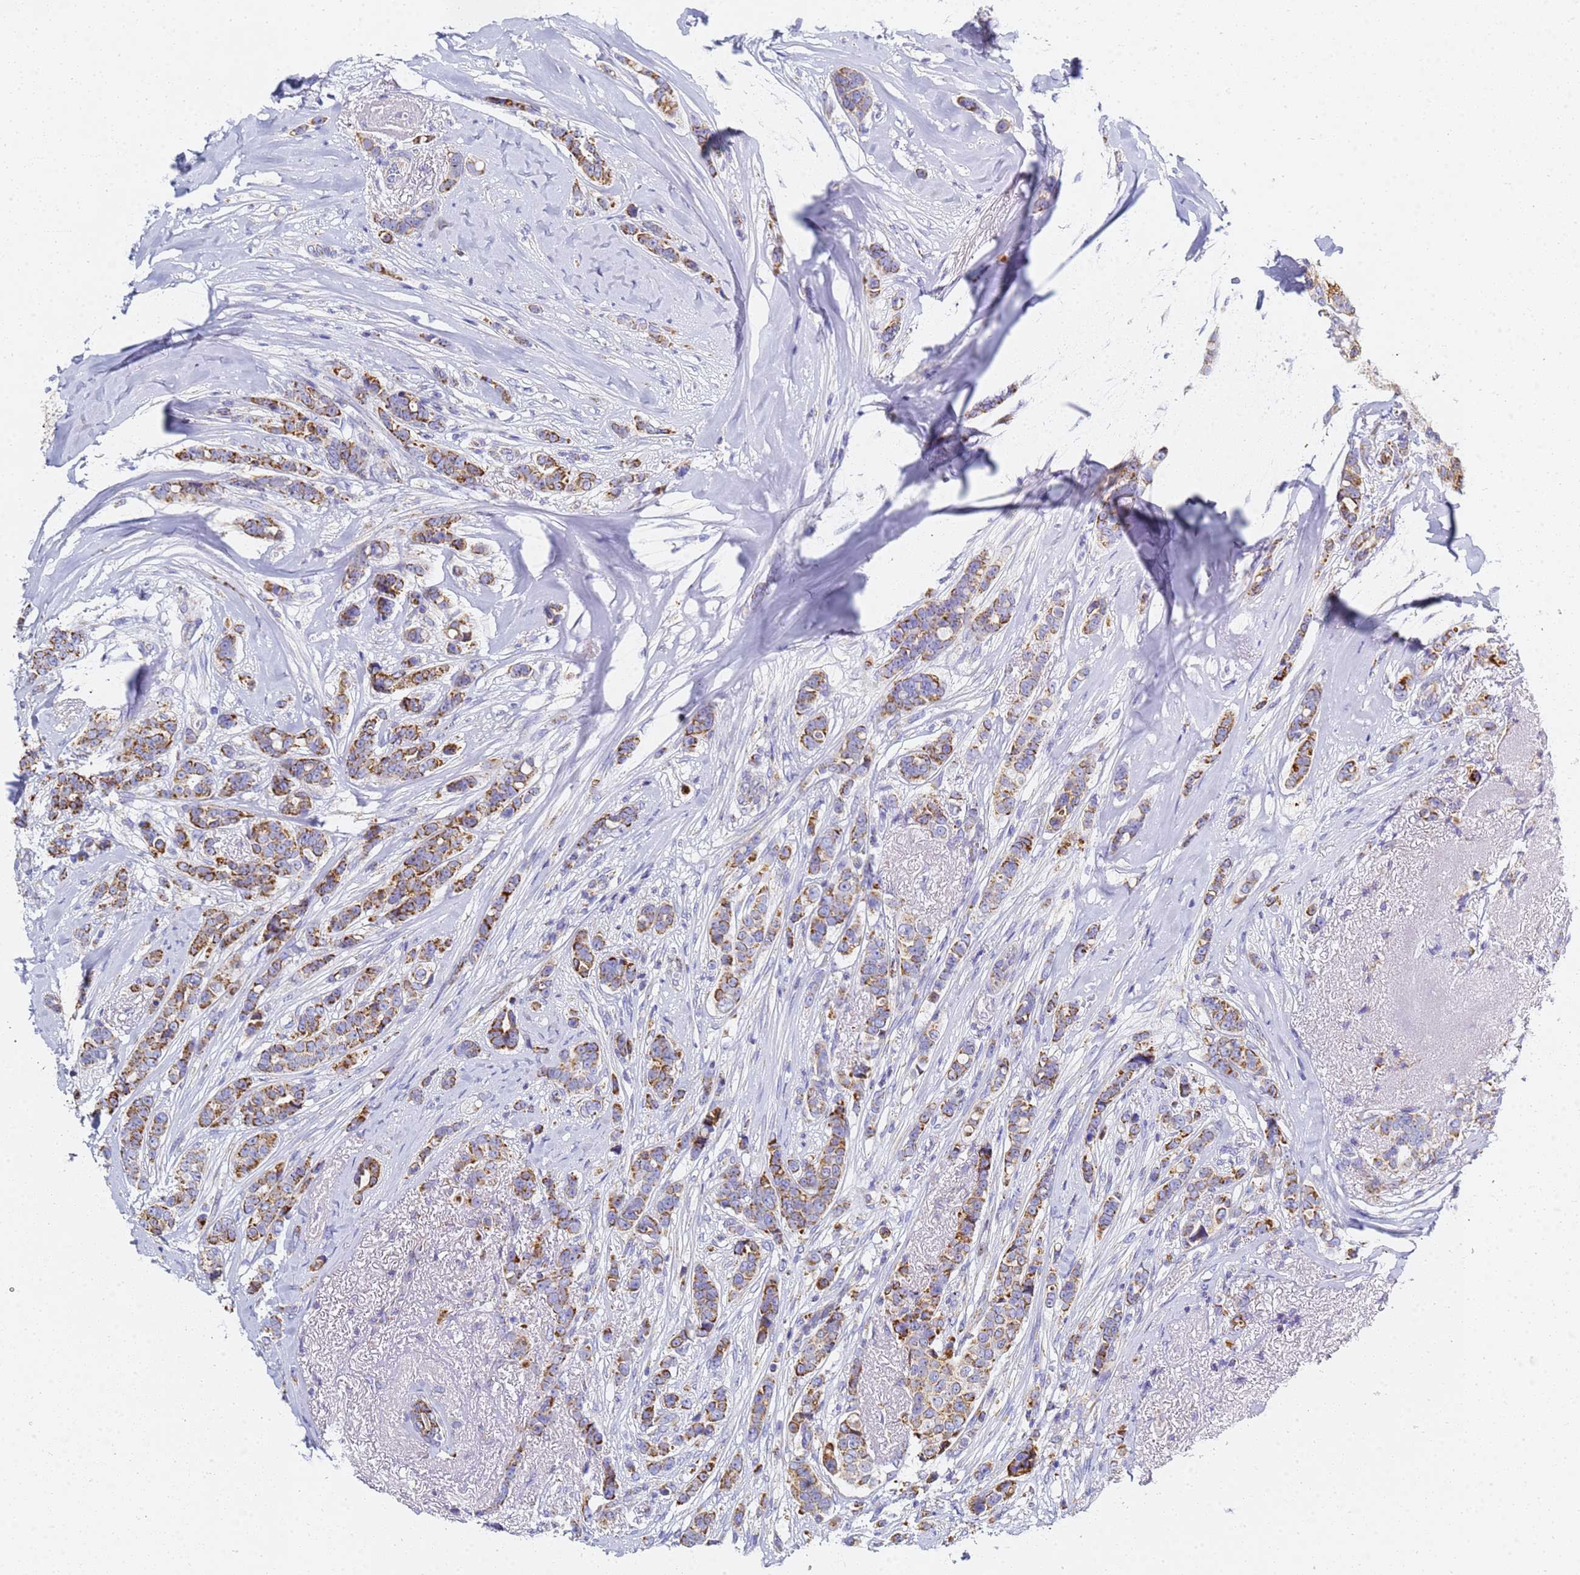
{"staining": {"intensity": "moderate", "quantity": ">75%", "location": "cytoplasmic/membranous"}, "tissue": "breast cancer", "cell_type": "Tumor cells", "image_type": "cancer", "snomed": [{"axis": "morphology", "description": "Lobular carcinoma"}, {"axis": "topography", "description": "Breast"}], "caption": "Human breast lobular carcinoma stained with a protein marker exhibits moderate staining in tumor cells.", "gene": "CNIH4", "patient": {"sex": "female", "age": 51}}